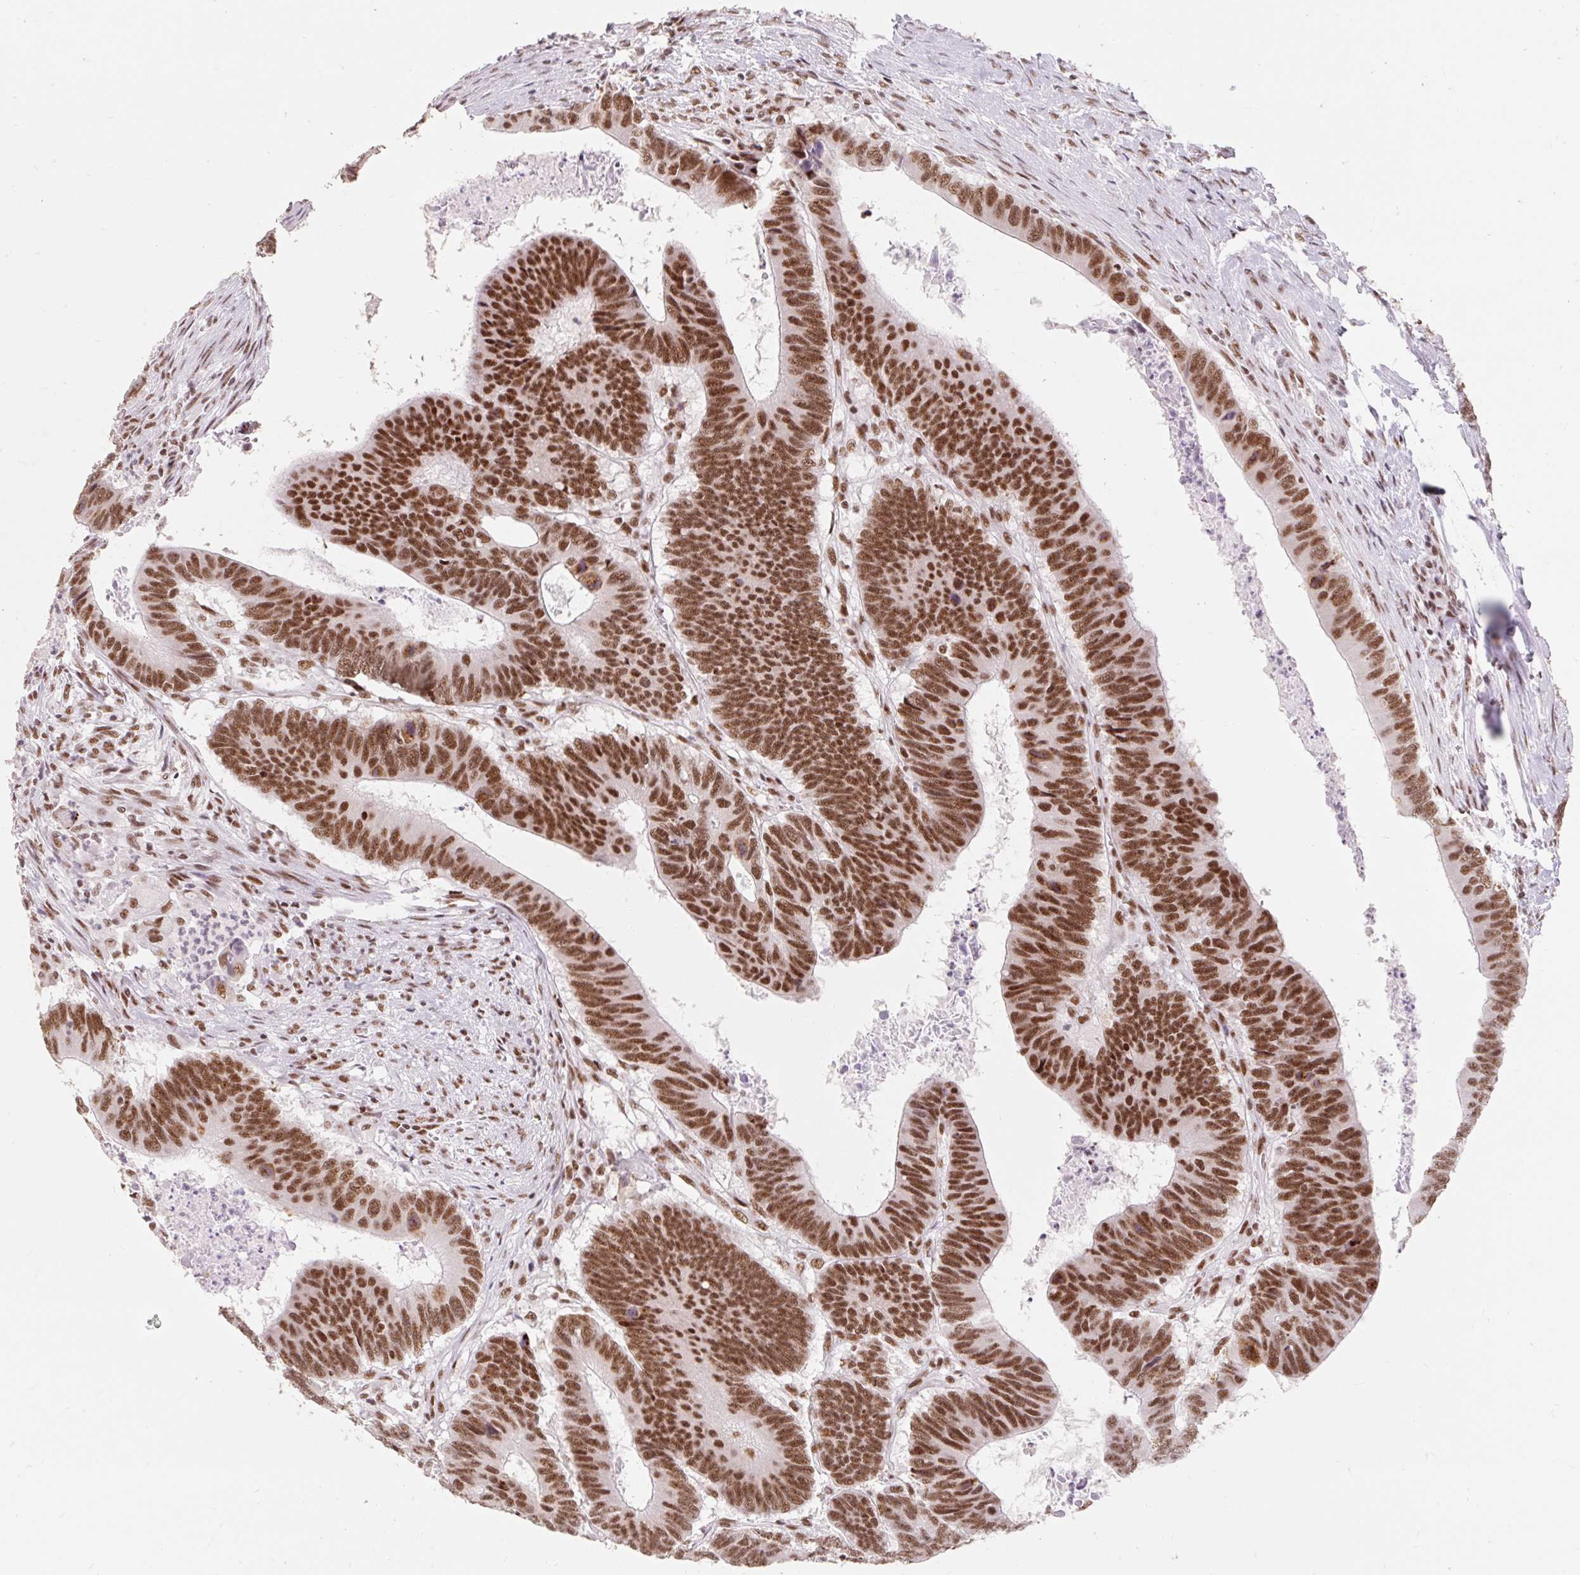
{"staining": {"intensity": "strong", "quantity": ">75%", "location": "nuclear"}, "tissue": "colorectal cancer", "cell_type": "Tumor cells", "image_type": "cancer", "snomed": [{"axis": "morphology", "description": "Adenocarcinoma, NOS"}, {"axis": "topography", "description": "Colon"}], "caption": "A brown stain shows strong nuclear staining of a protein in human colorectal adenocarcinoma tumor cells. The protein is shown in brown color, while the nuclei are stained blue.", "gene": "SRSF10", "patient": {"sex": "male", "age": 62}}